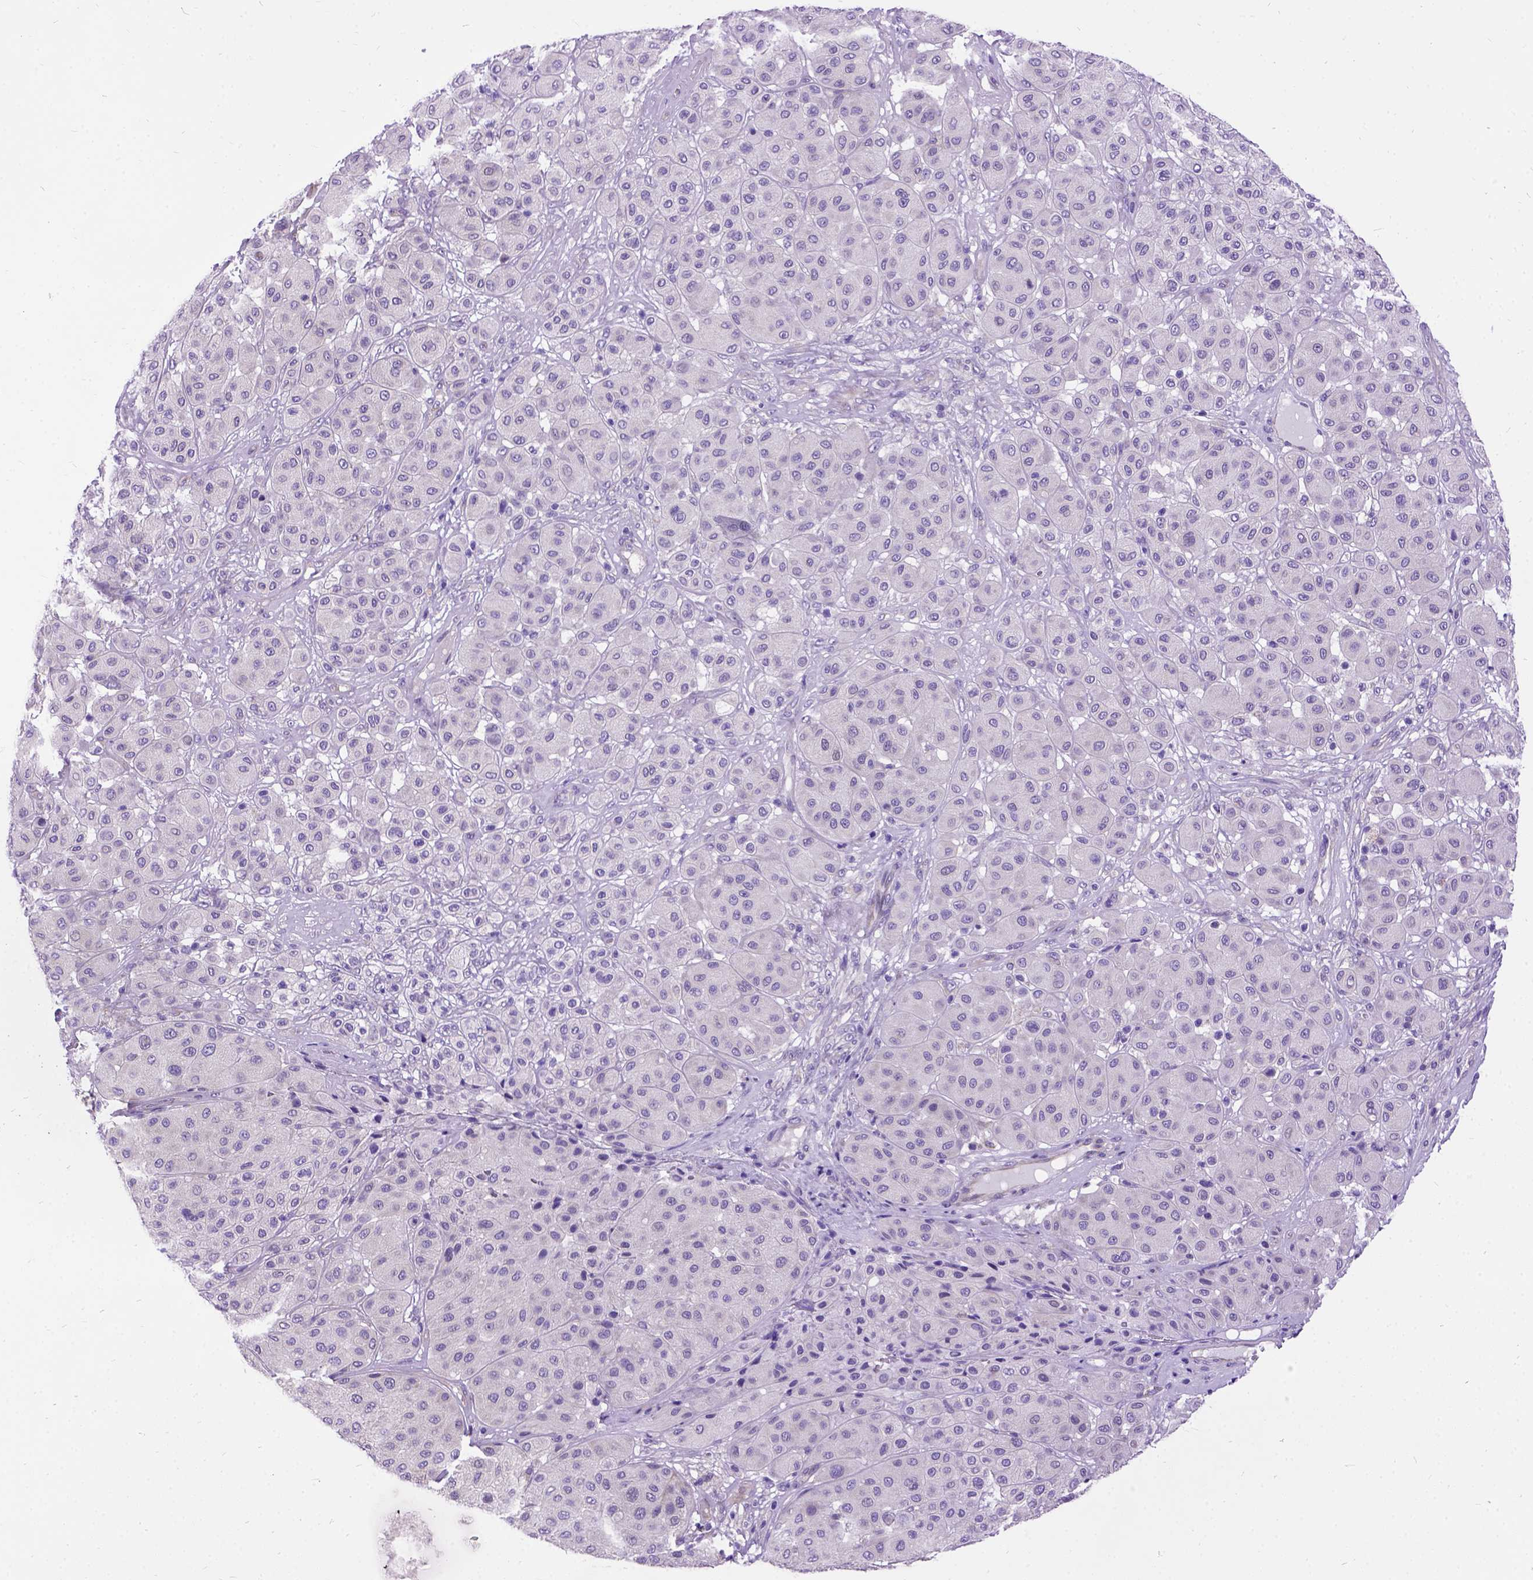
{"staining": {"intensity": "negative", "quantity": "none", "location": "none"}, "tissue": "melanoma", "cell_type": "Tumor cells", "image_type": "cancer", "snomed": [{"axis": "morphology", "description": "Malignant melanoma, Metastatic site"}, {"axis": "topography", "description": "Smooth muscle"}], "caption": "Human malignant melanoma (metastatic site) stained for a protein using immunohistochemistry (IHC) reveals no staining in tumor cells.", "gene": "CFAP54", "patient": {"sex": "male", "age": 41}}